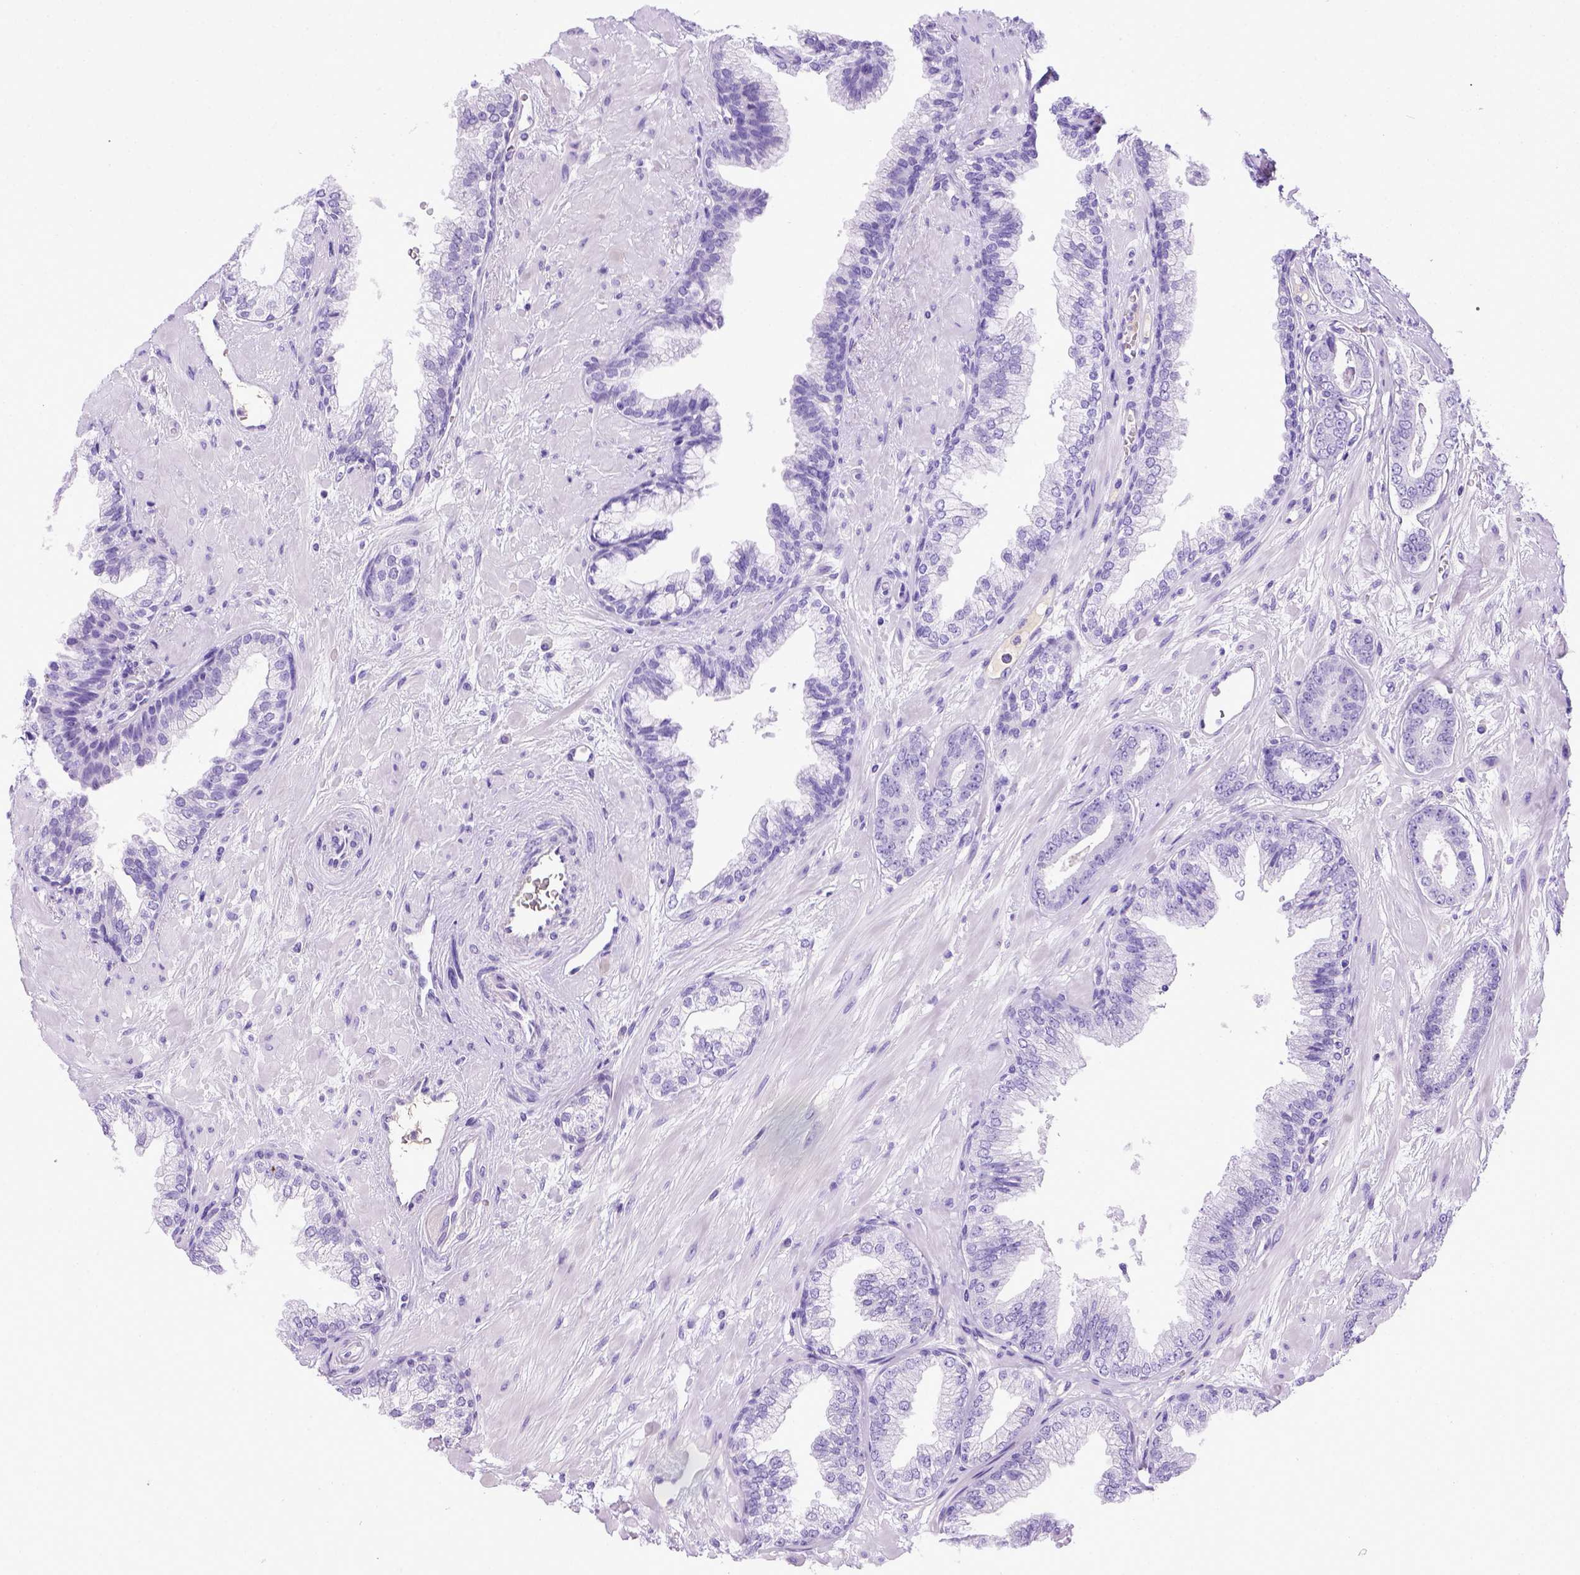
{"staining": {"intensity": "negative", "quantity": "none", "location": "none"}, "tissue": "prostate cancer", "cell_type": "Tumor cells", "image_type": "cancer", "snomed": [{"axis": "morphology", "description": "Adenocarcinoma, Low grade"}, {"axis": "topography", "description": "Prostate"}], "caption": "The immunohistochemistry (IHC) histopathology image has no significant positivity in tumor cells of adenocarcinoma (low-grade) (prostate) tissue.", "gene": "ITIH4", "patient": {"sex": "male", "age": 61}}